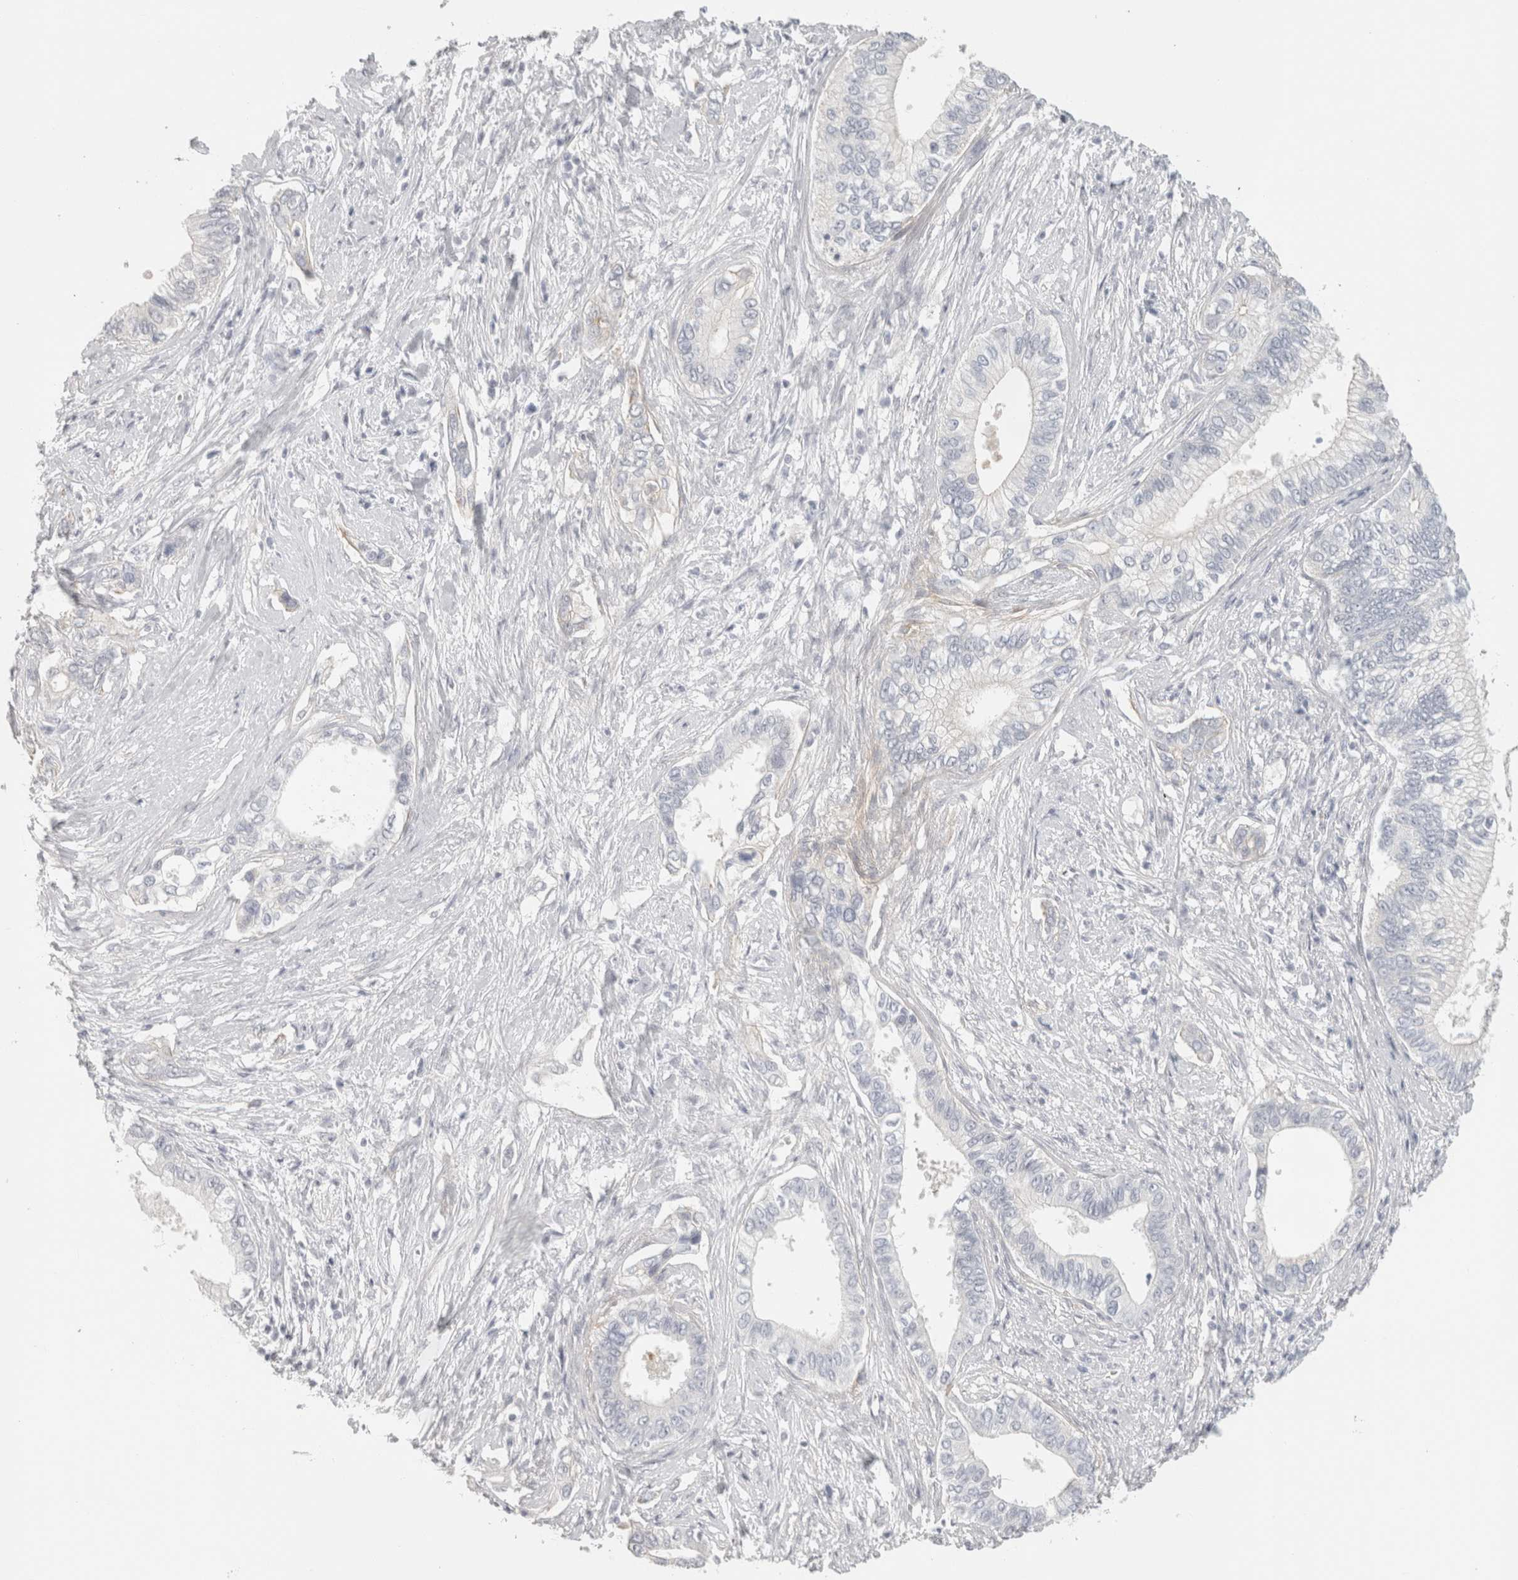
{"staining": {"intensity": "negative", "quantity": "none", "location": "none"}, "tissue": "pancreatic cancer", "cell_type": "Tumor cells", "image_type": "cancer", "snomed": [{"axis": "morphology", "description": "Normal tissue, NOS"}, {"axis": "morphology", "description": "Adenocarcinoma, NOS"}, {"axis": "topography", "description": "Pancreas"}, {"axis": "topography", "description": "Peripheral nerve tissue"}], "caption": "High power microscopy histopathology image of an immunohistochemistry histopathology image of pancreatic cancer, revealing no significant positivity in tumor cells.", "gene": "FBLIM1", "patient": {"sex": "male", "age": 59}}